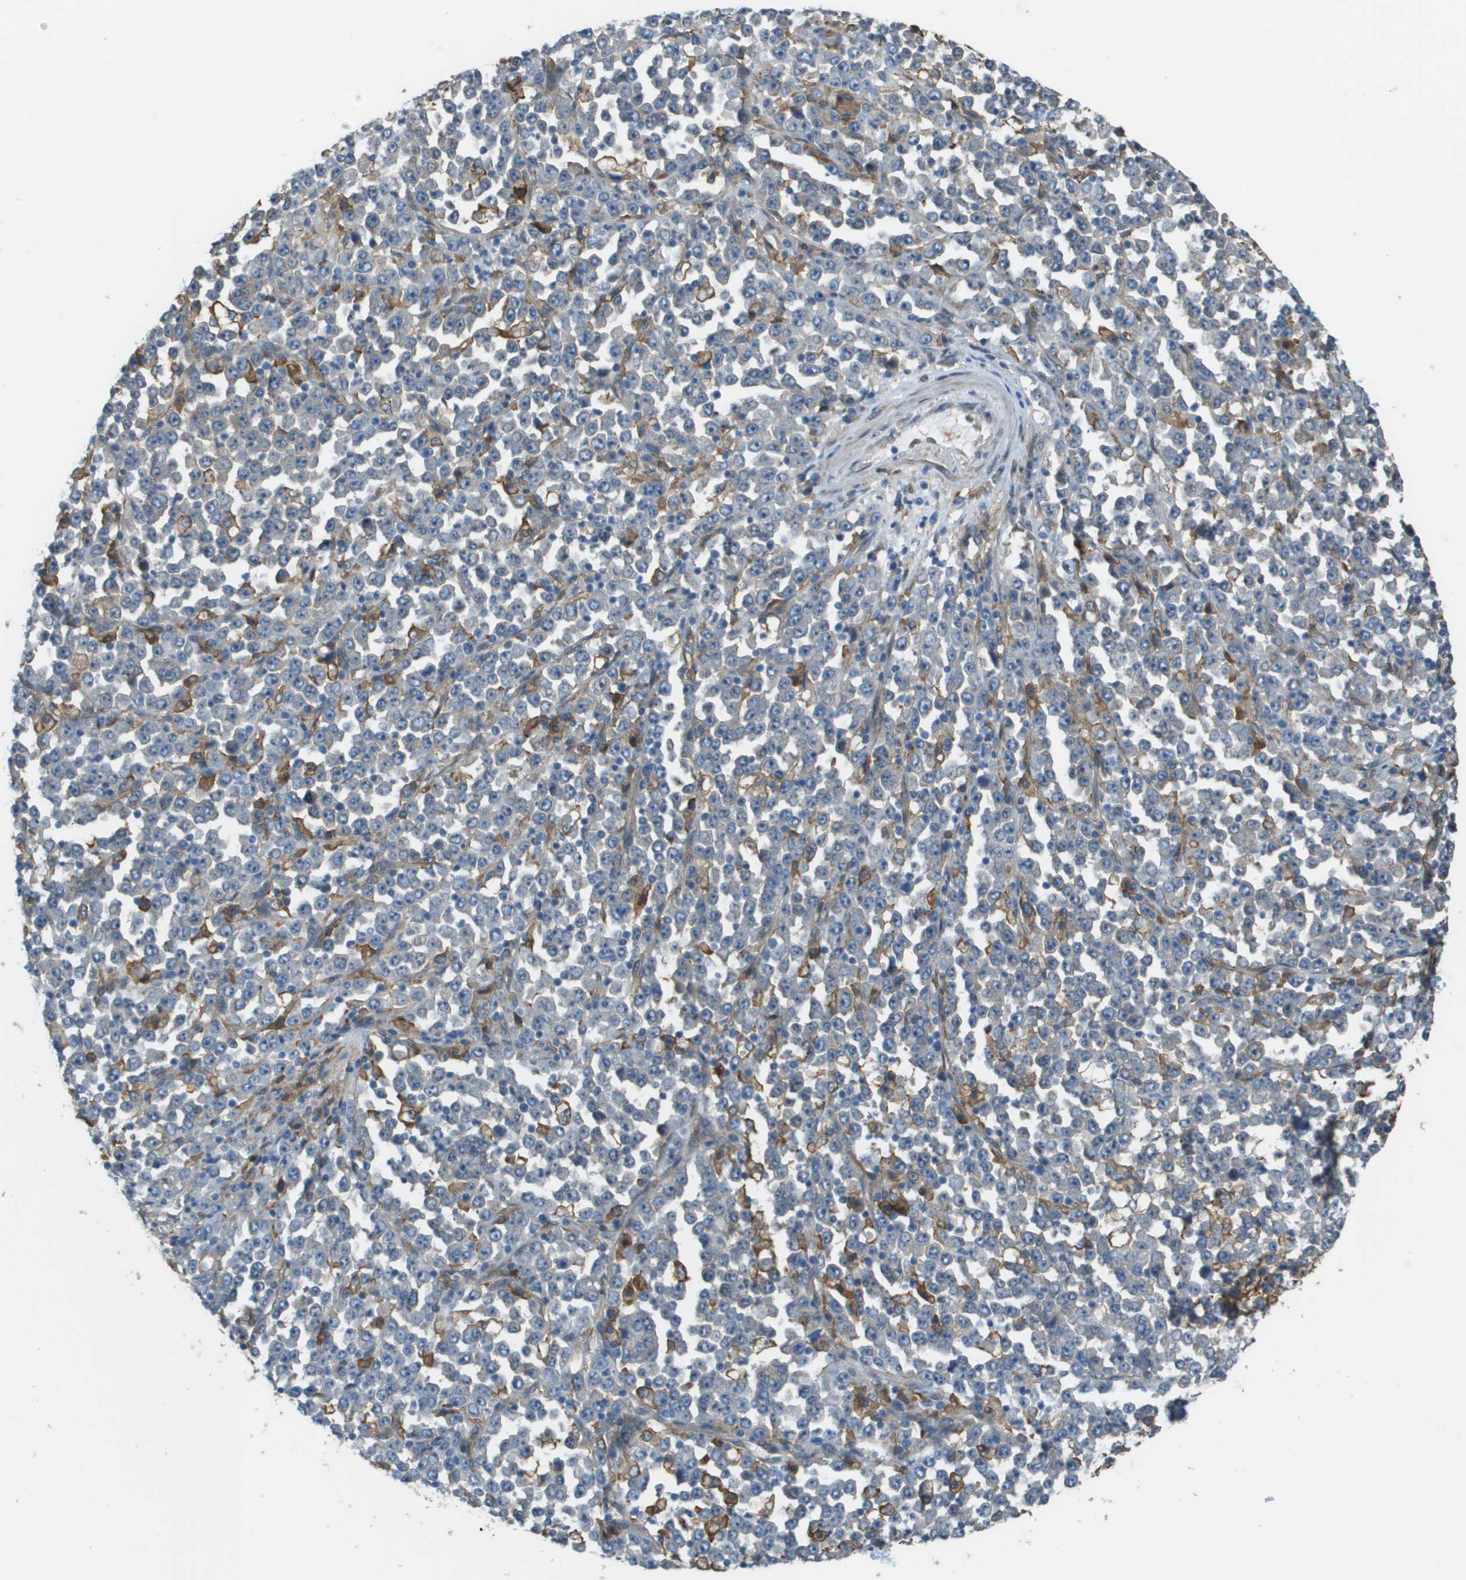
{"staining": {"intensity": "negative", "quantity": "none", "location": "none"}, "tissue": "stomach cancer", "cell_type": "Tumor cells", "image_type": "cancer", "snomed": [{"axis": "morphology", "description": "Normal tissue, NOS"}, {"axis": "morphology", "description": "Adenocarcinoma, NOS"}, {"axis": "topography", "description": "Stomach, upper"}, {"axis": "topography", "description": "Stomach"}], "caption": "The photomicrograph reveals no significant positivity in tumor cells of stomach adenocarcinoma.", "gene": "CORO1B", "patient": {"sex": "male", "age": 59}}